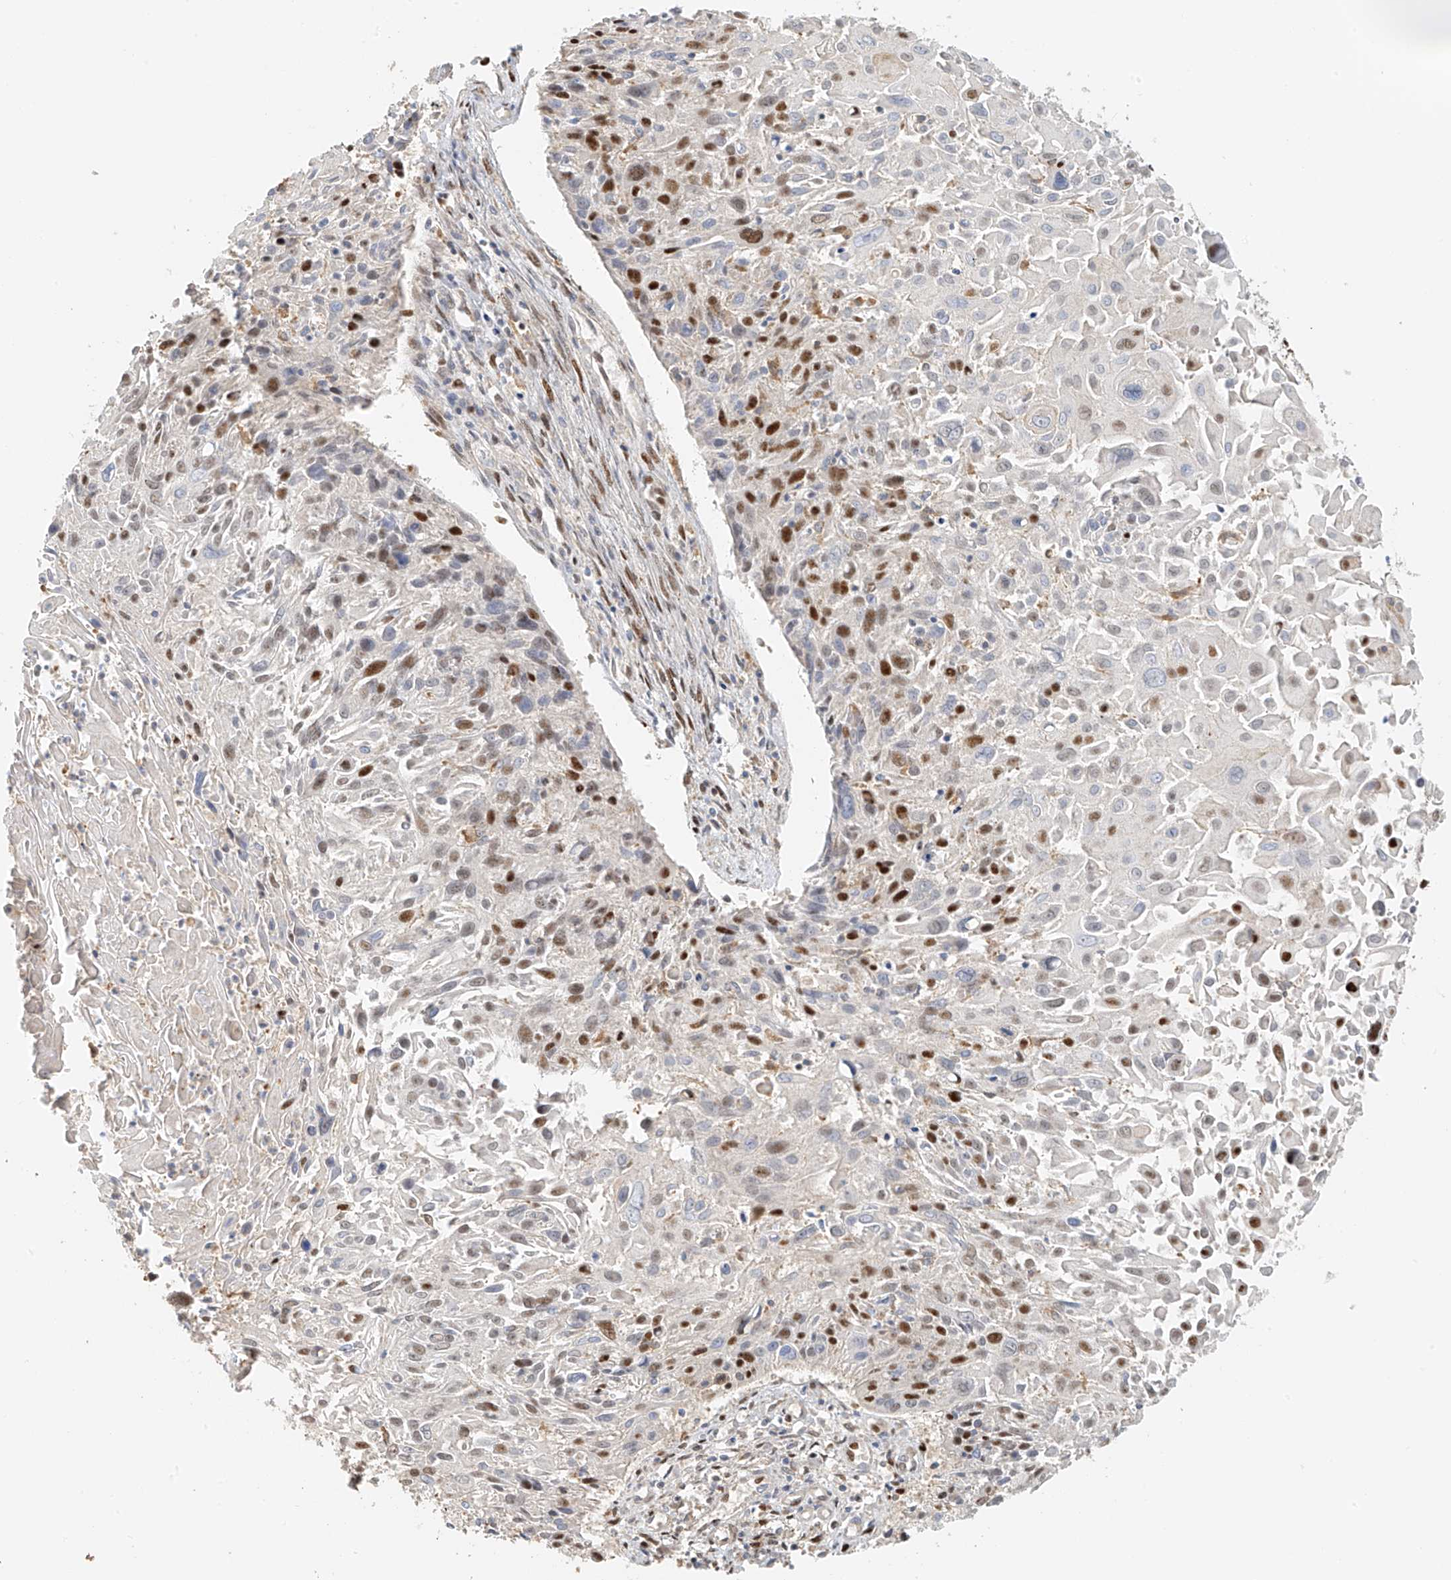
{"staining": {"intensity": "strong", "quantity": "25%-75%", "location": "nuclear"}, "tissue": "cervical cancer", "cell_type": "Tumor cells", "image_type": "cancer", "snomed": [{"axis": "morphology", "description": "Squamous cell carcinoma, NOS"}, {"axis": "topography", "description": "Cervix"}], "caption": "Squamous cell carcinoma (cervical) stained with immunohistochemistry (IHC) shows strong nuclear positivity in about 25%-75% of tumor cells.", "gene": "ZNF514", "patient": {"sex": "female", "age": 51}}